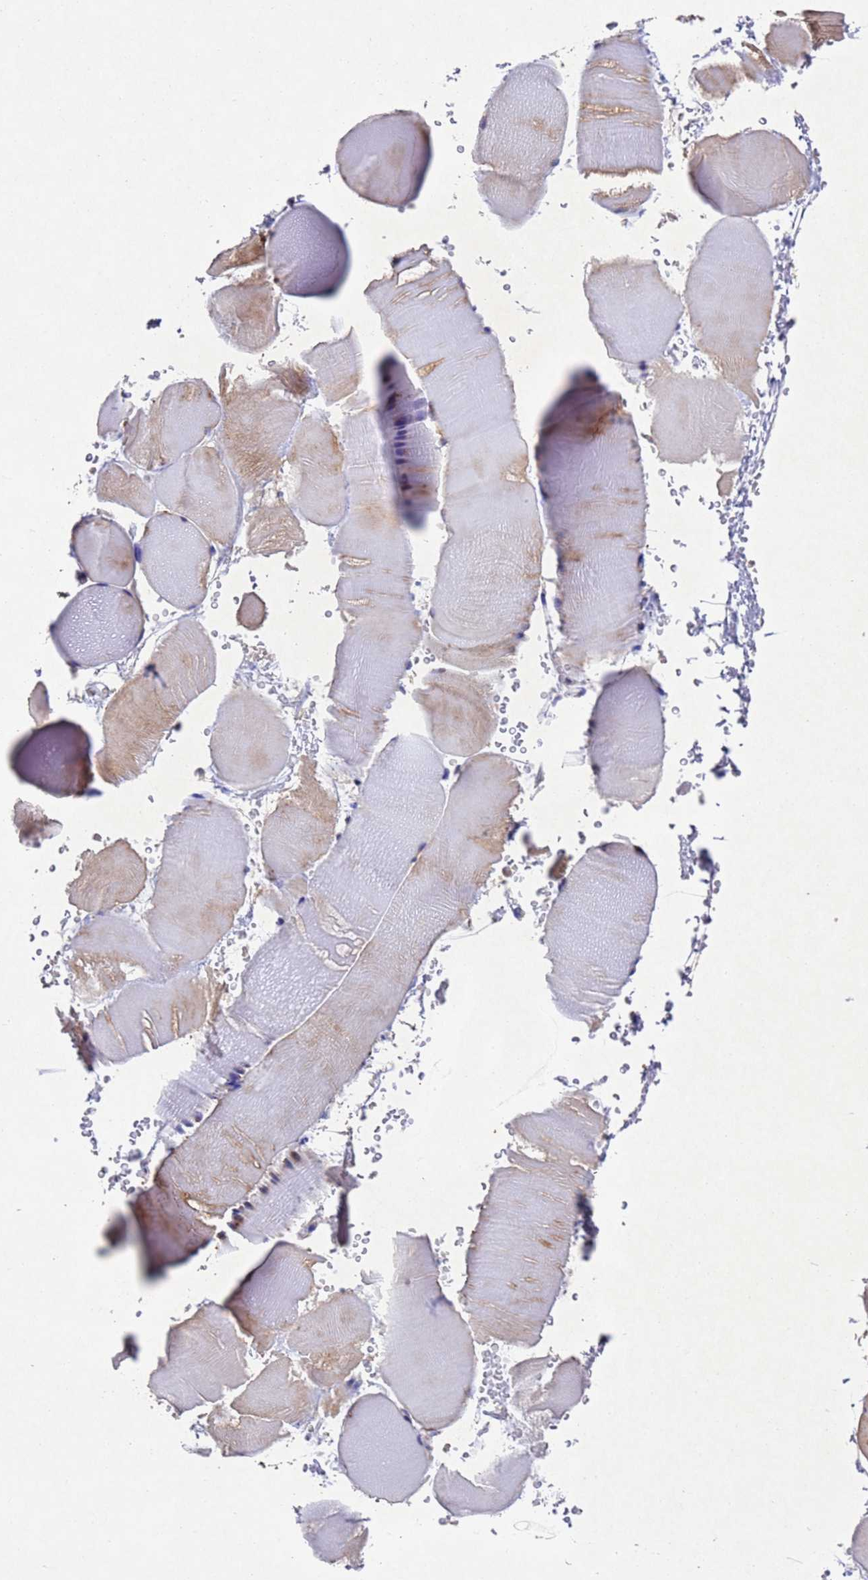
{"staining": {"intensity": "moderate", "quantity": "<25%", "location": "cytoplasmic/membranous"}, "tissue": "skeletal muscle", "cell_type": "Myocytes", "image_type": "normal", "snomed": [{"axis": "morphology", "description": "Normal tissue, NOS"}, {"axis": "topography", "description": "Skeletal muscle"}], "caption": "Myocytes show low levels of moderate cytoplasmic/membranous staining in about <25% of cells in benign skeletal muscle.", "gene": "TBK1", "patient": {"sex": "male", "age": 62}}